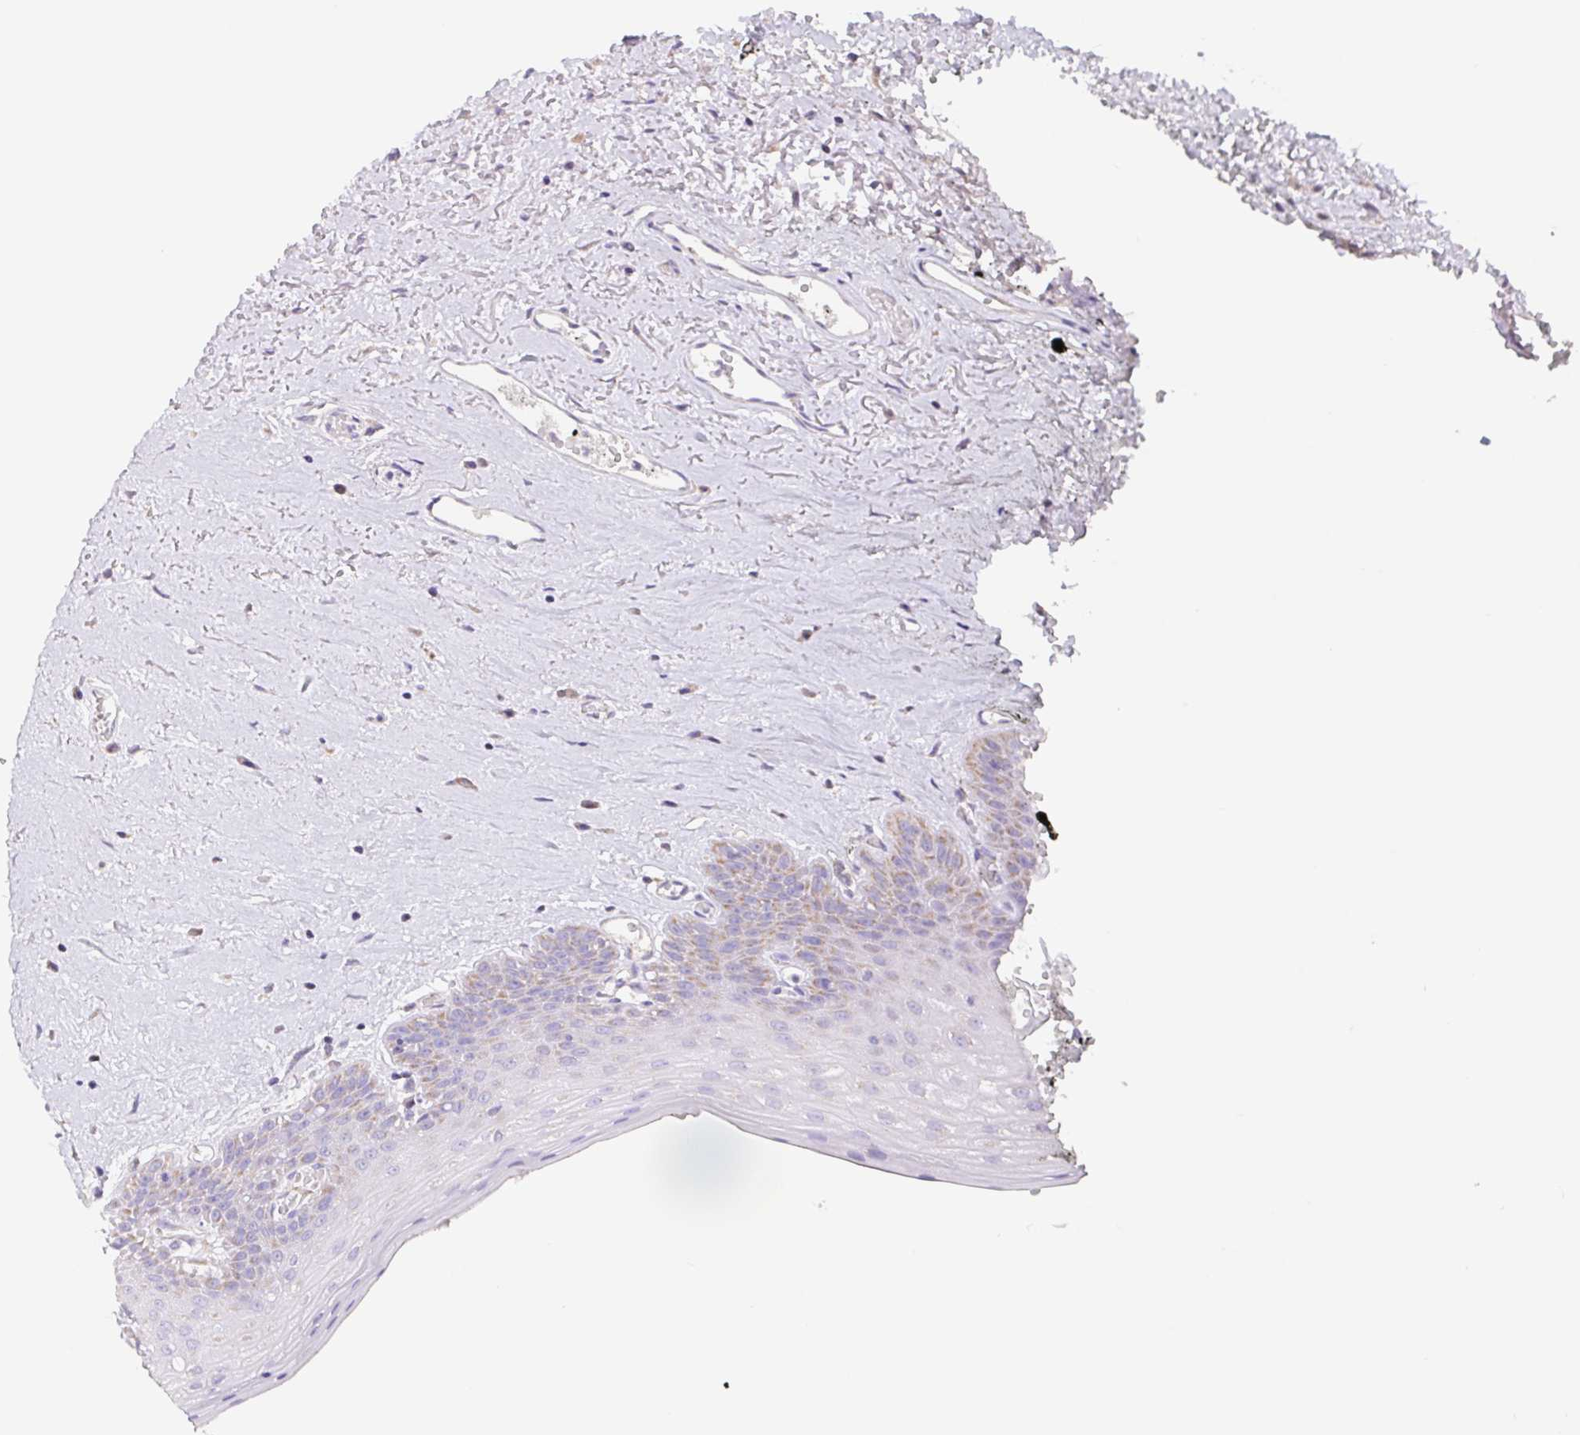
{"staining": {"intensity": "weak", "quantity": "<25%", "location": "cytoplasmic/membranous"}, "tissue": "oral mucosa", "cell_type": "Squamous epithelial cells", "image_type": "normal", "snomed": [{"axis": "morphology", "description": "Normal tissue, NOS"}, {"axis": "morphology", "description": "Squamous cell carcinoma, NOS"}, {"axis": "topography", "description": "Oral tissue"}, {"axis": "topography", "description": "Peripheral nerve tissue"}, {"axis": "topography", "description": "Head-Neck"}], "caption": "Immunohistochemistry (IHC) of normal oral mucosa shows no expression in squamous epithelial cells.", "gene": "FKBP6", "patient": {"sex": "female", "age": 59}}